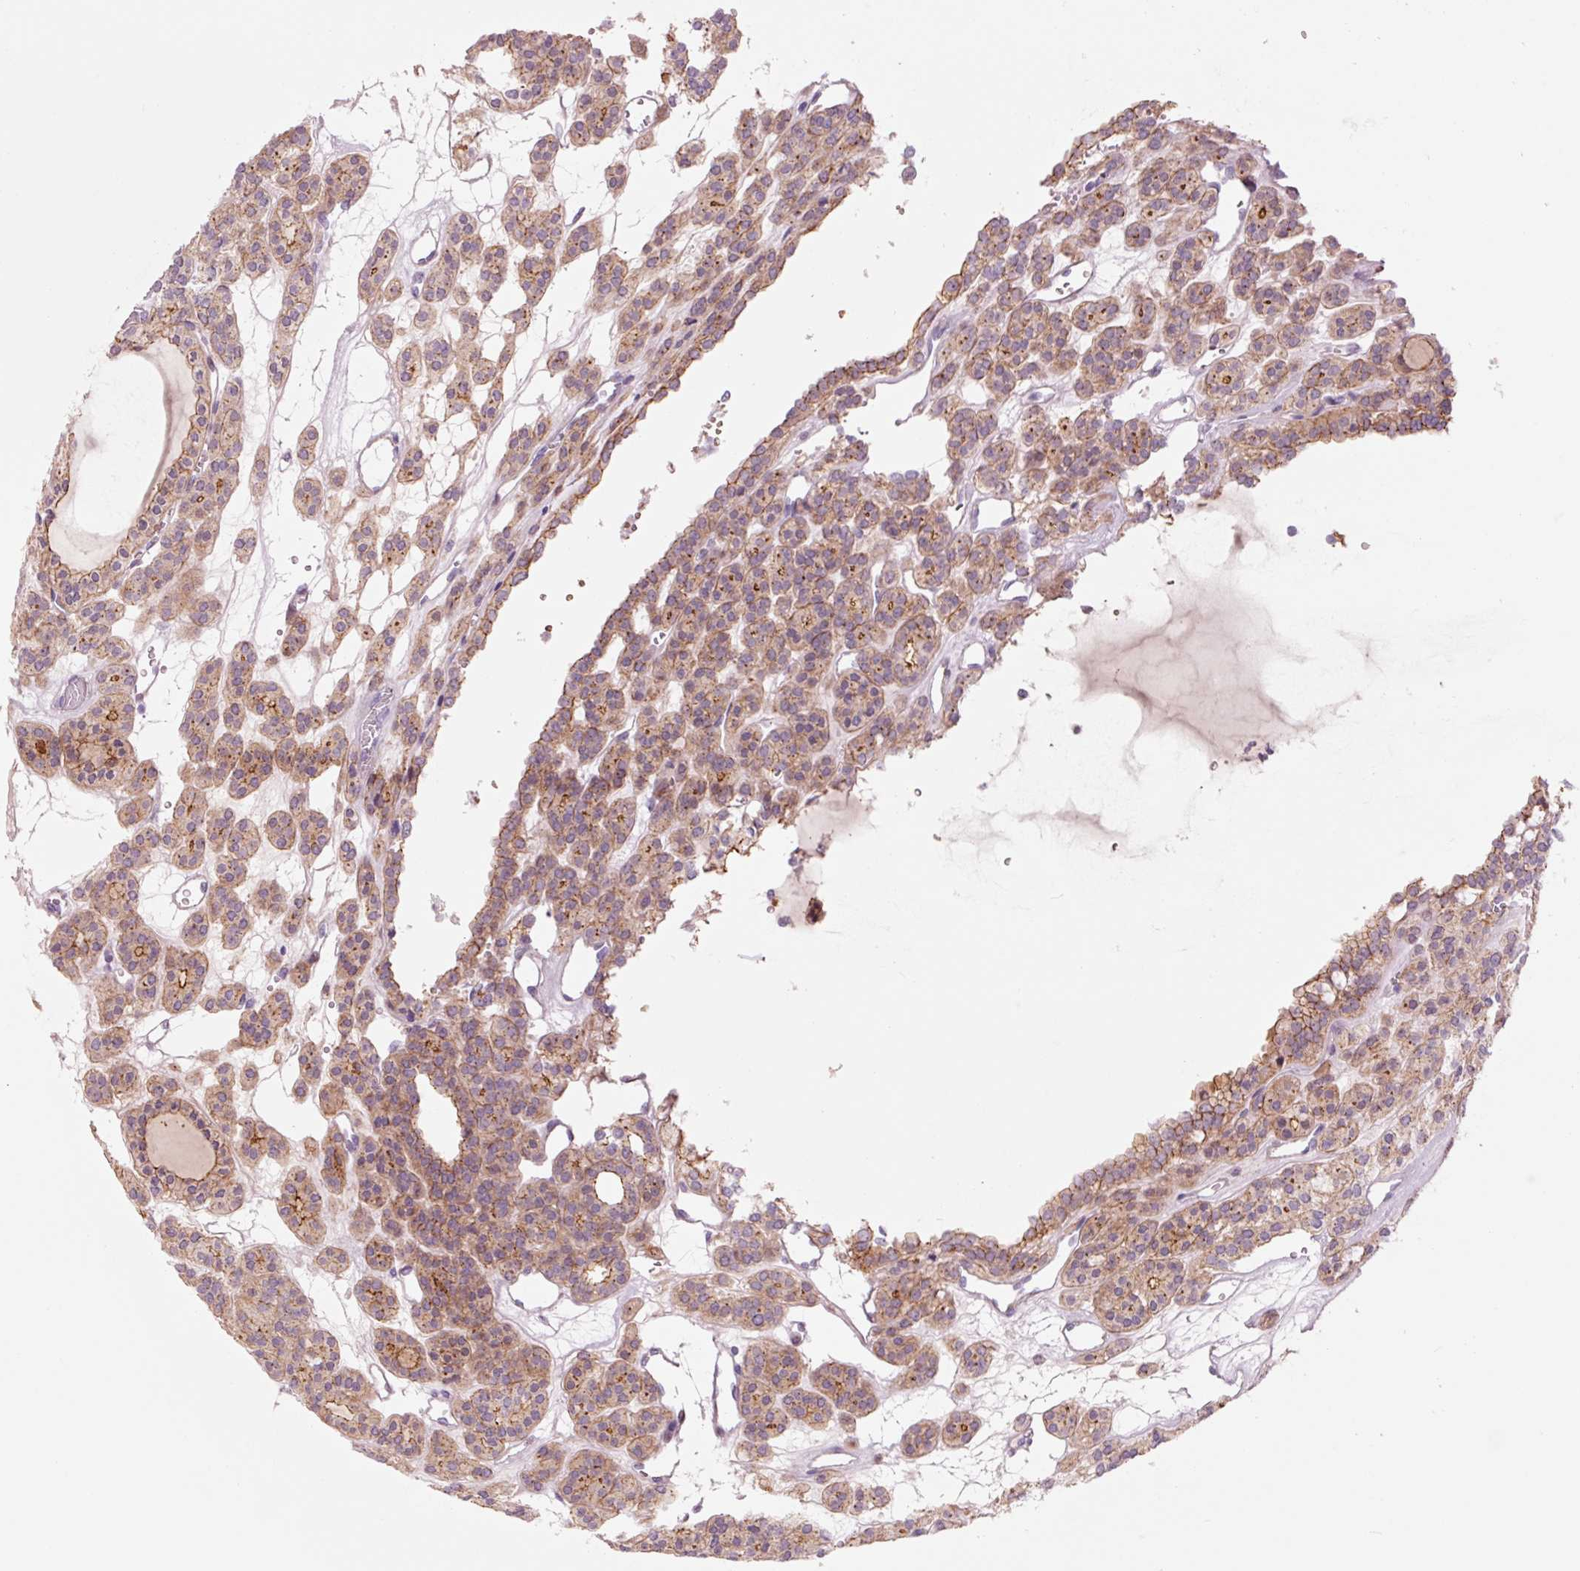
{"staining": {"intensity": "moderate", "quantity": "25%-75%", "location": "cytoplasmic/membranous"}, "tissue": "thyroid cancer", "cell_type": "Tumor cells", "image_type": "cancer", "snomed": [{"axis": "morphology", "description": "Follicular adenoma carcinoma, NOS"}, {"axis": "topography", "description": "Thyroid gland"}], "caption": "Moderate cytoplasmic/membranous positivity is identified in approximately 25%-75% of tumor cells in follicular adenoma carcinoma (thyroid).", "gene": "DAPP1", "patient": {"sex": "female", "age": 63}}